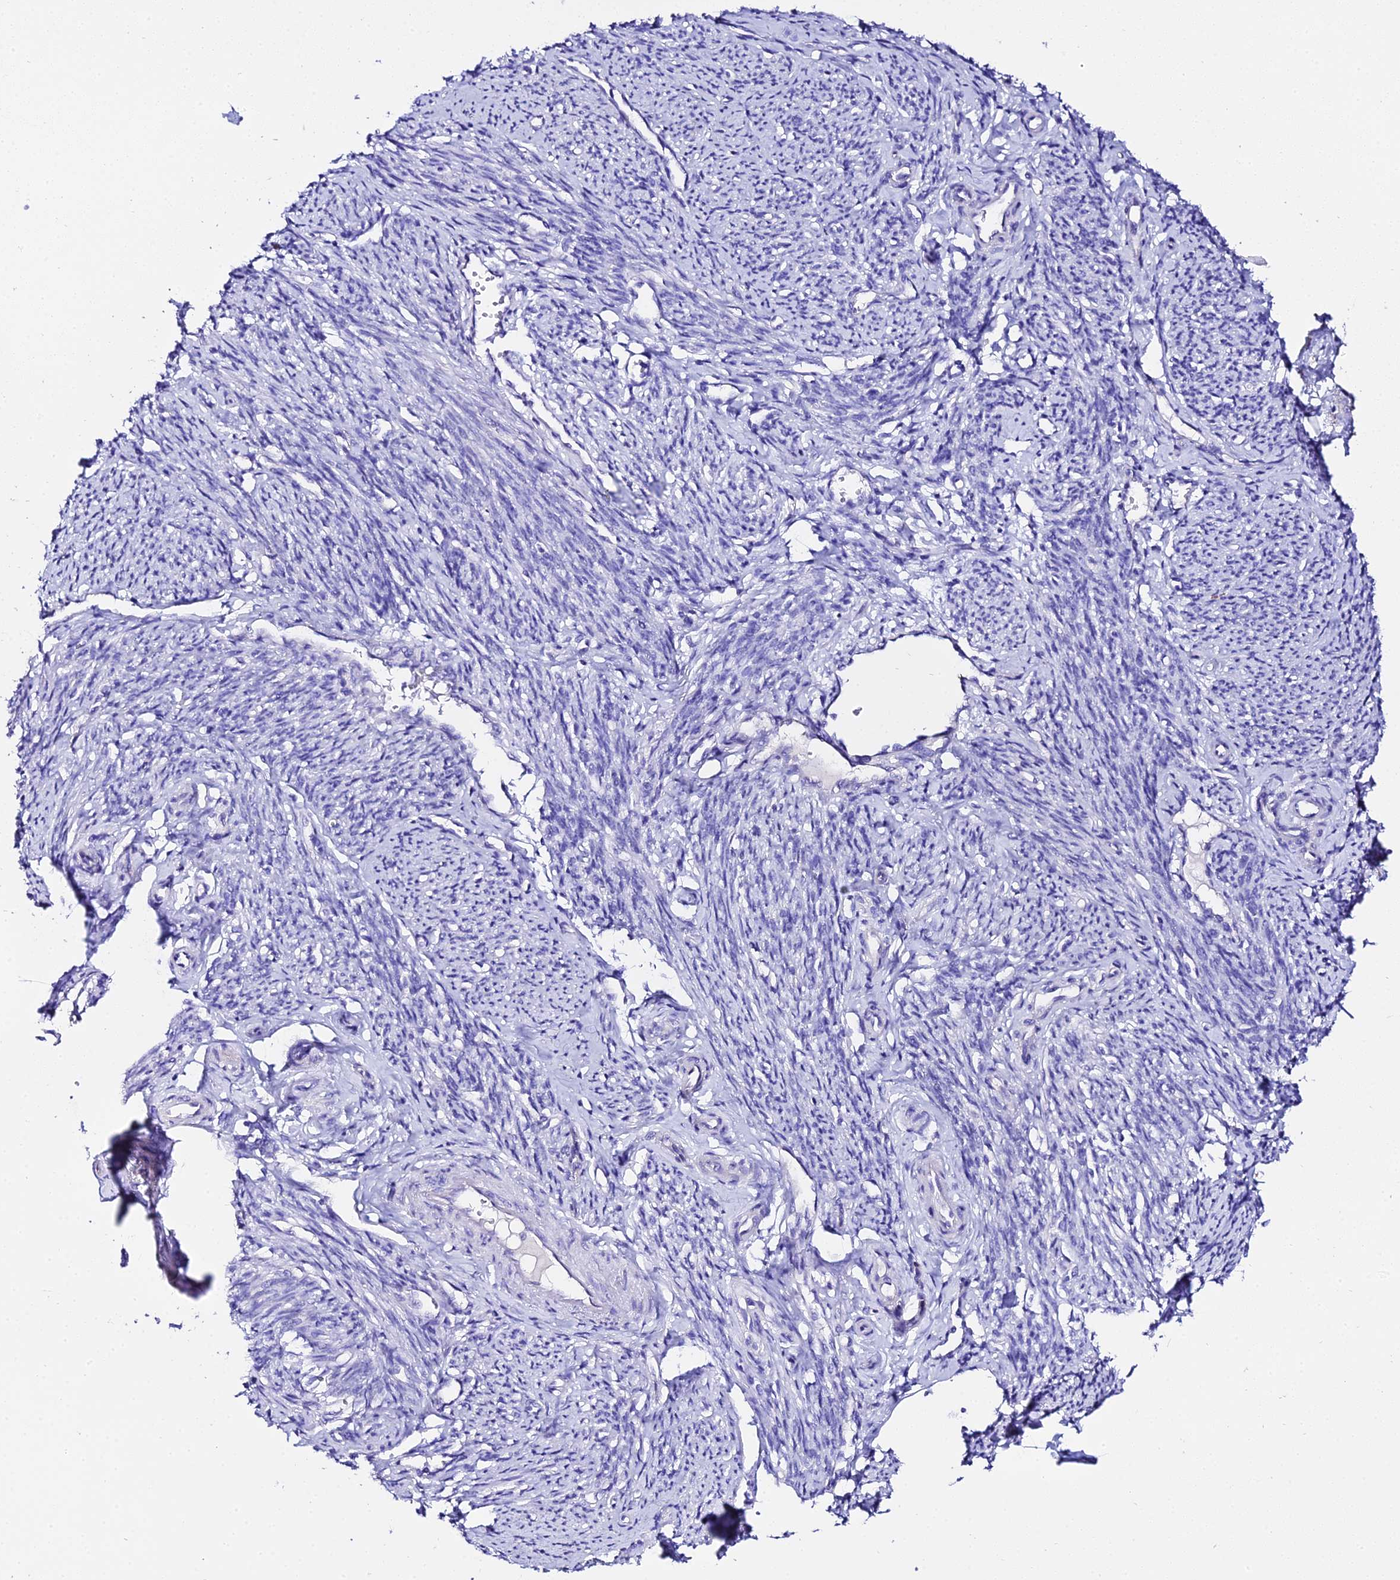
{"staining": {"intensity": "weak", "quantity": "<25%", "location": "cytoplasmic/membranous"}, "tissue": "smooth muscle", "cell_type": "Smooth muscle cells", "image_type": "normal", "snomed": [{"axis": "morphology", "description": "Normal tissue, NOS"}, {"axis": "topography", "description": "Smooth muscle"}, {"axis": "topography", "description": "Uterus"}], "caption": "Immunohistochemistry image of unremarkable human smooth muscle stained for a protein (brown), which demonstrates no expression in smooth muscle cells.", "gene": "TMEM117", "patient": {"sex": "female", "age": 59}}